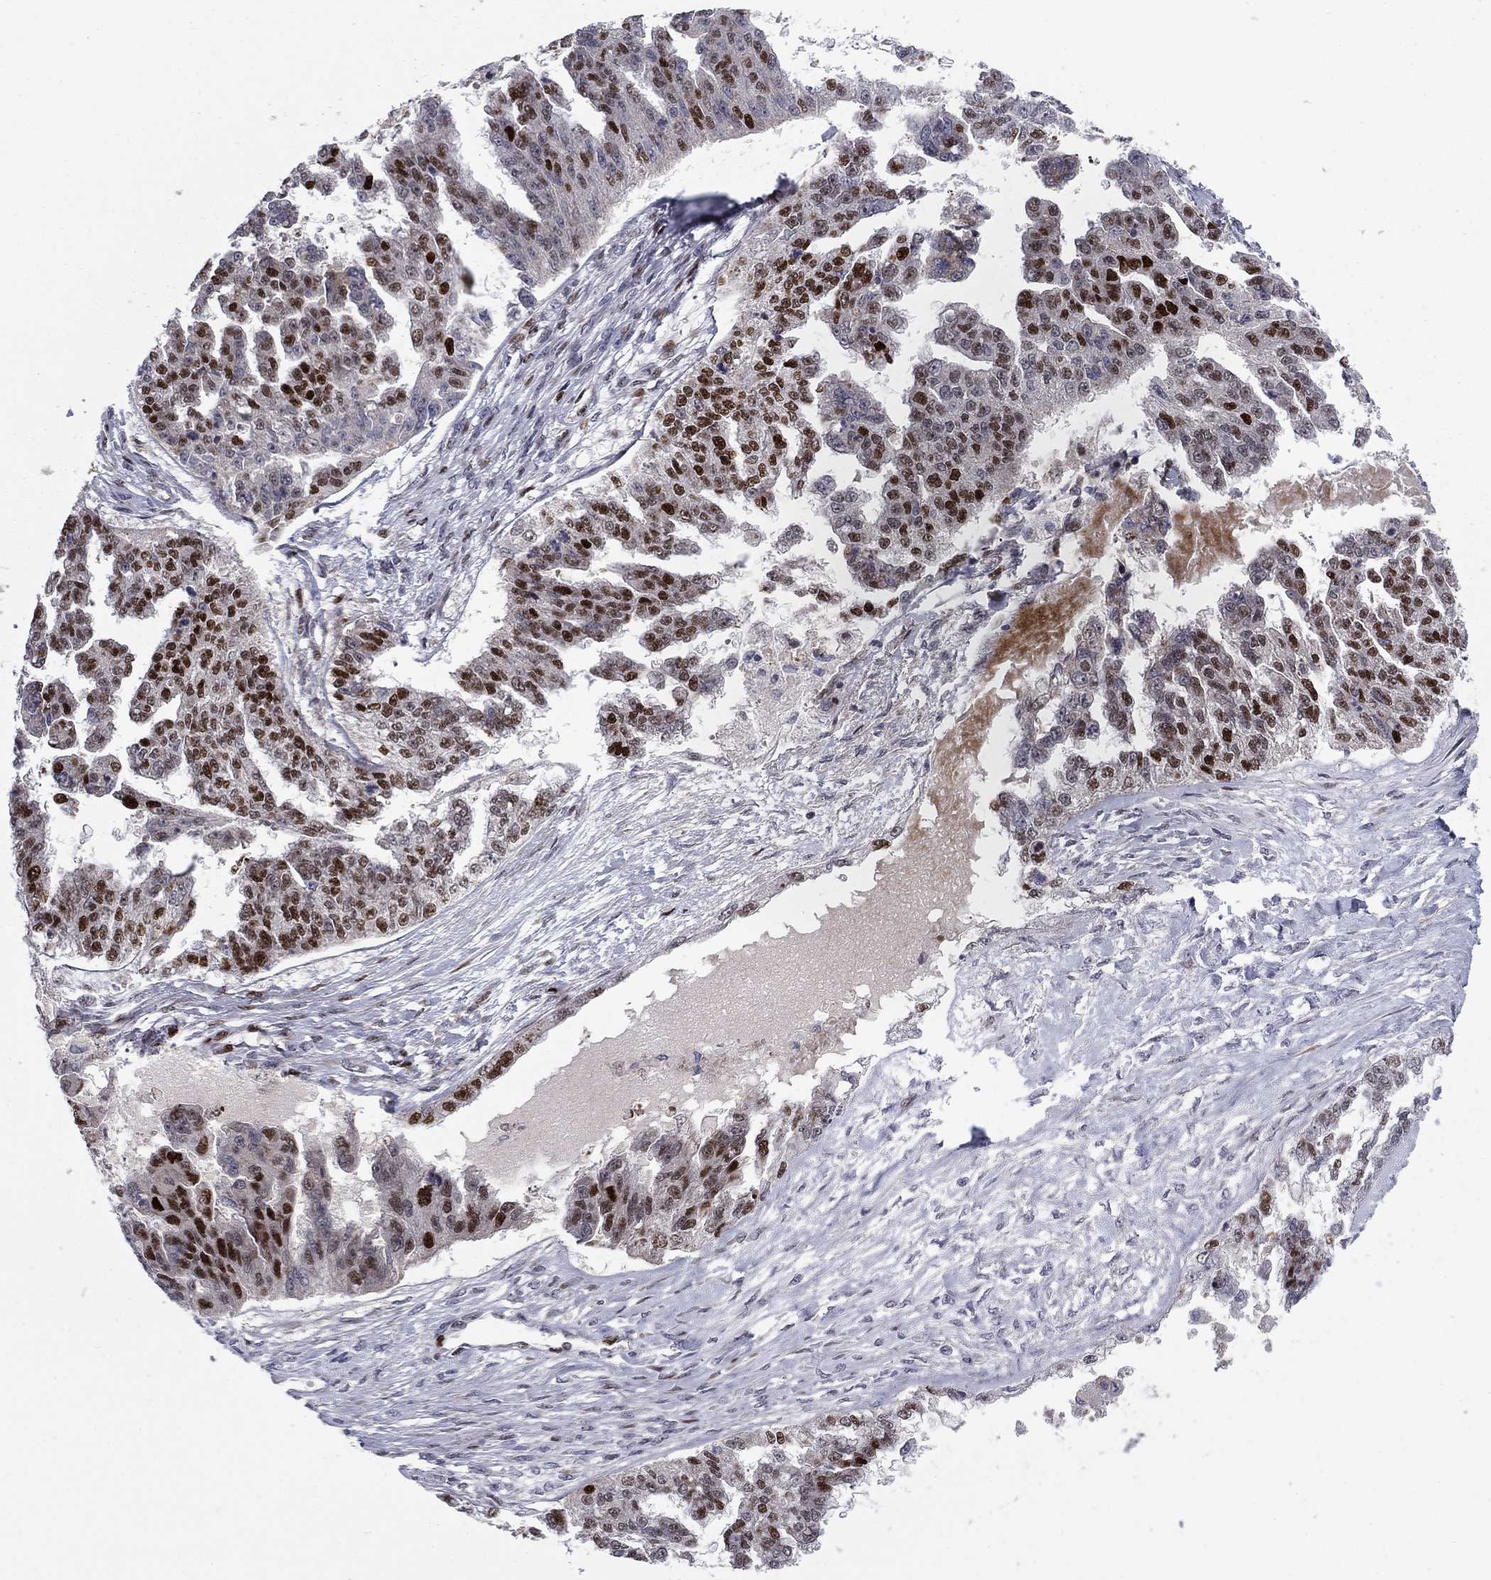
{"staining": {"intensity": "strong", "quantity": "25%-75%", "location": "nuclear"}, "tissue": "ovarian cancer", "cell_type": "Tumor cells", "image_type": "cancer", "snomed": [{"axis": "morphology", "description": "Cystadenocarcinoma, serous, NOS"}, {"axis": "topography", "description": "Ovary"}], "caption": "Immunohistochemical staining of ovarian cancer (serous cystadenocarcinoma) demonstrates high levels of strong nuclear positivity in approximately 25%-75% of tumor cells.", "gene": "MIOS", "patient": {"sex": "female", "age": 58}}